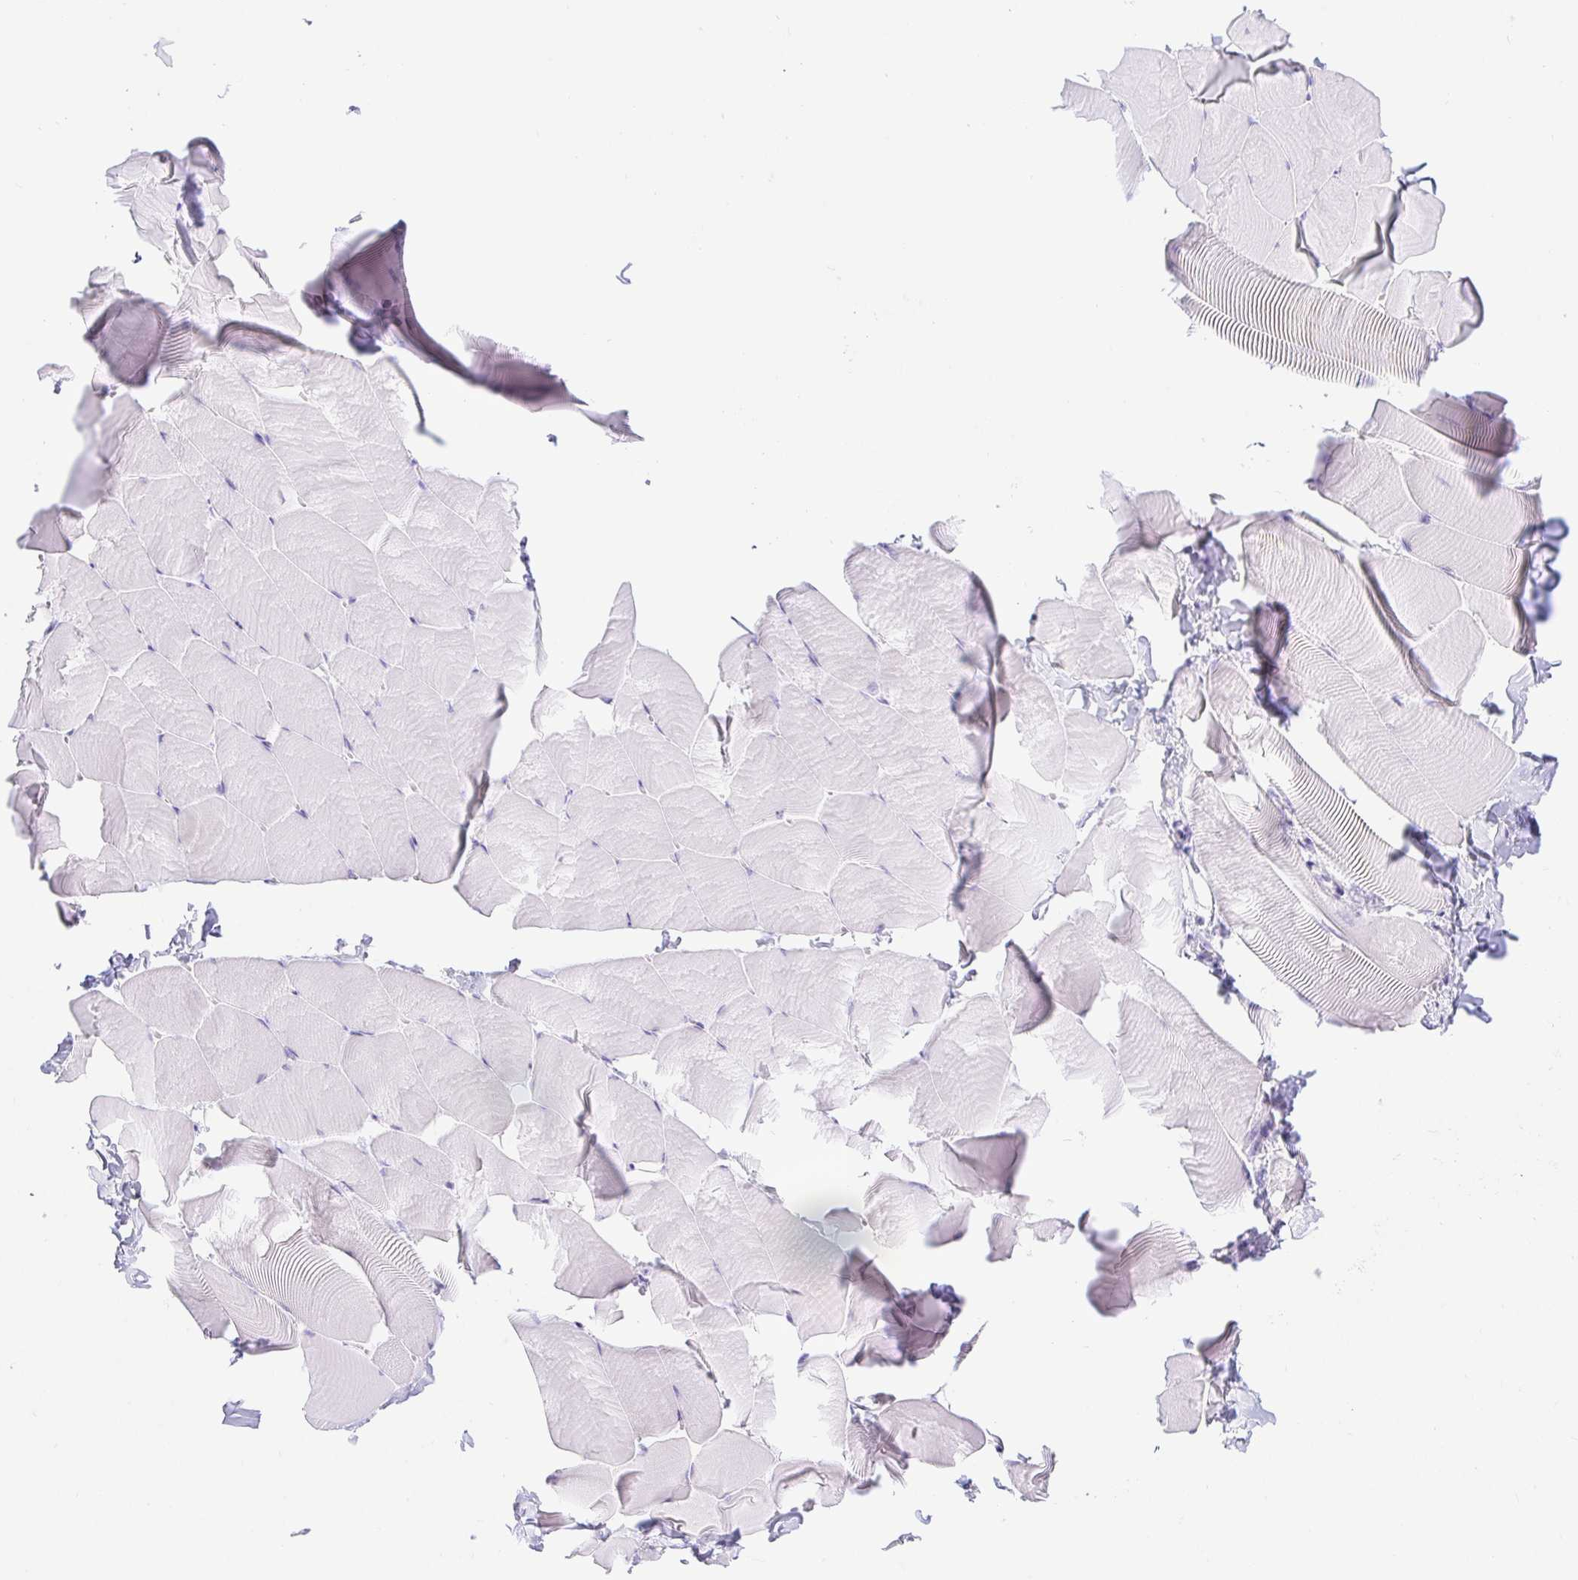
{"staining": {"intensity": "negative", "quantity": "none", "location": "none"}, "tissue": "skeletal muscle", "cell_type": "Myocytes", "image_type": "normal", "snomed": [{"axis": "morphology", "description": "Normal tissue, NOS"}, {"axis": "topography", "description": "Skeletal muscle"}], "caption": "The immunohistochemistry micrograph has no significant positivity in myocytes of skeletal muscle.", "gene": "PAX8", "patient": {"sex": "male", "age": 25}}